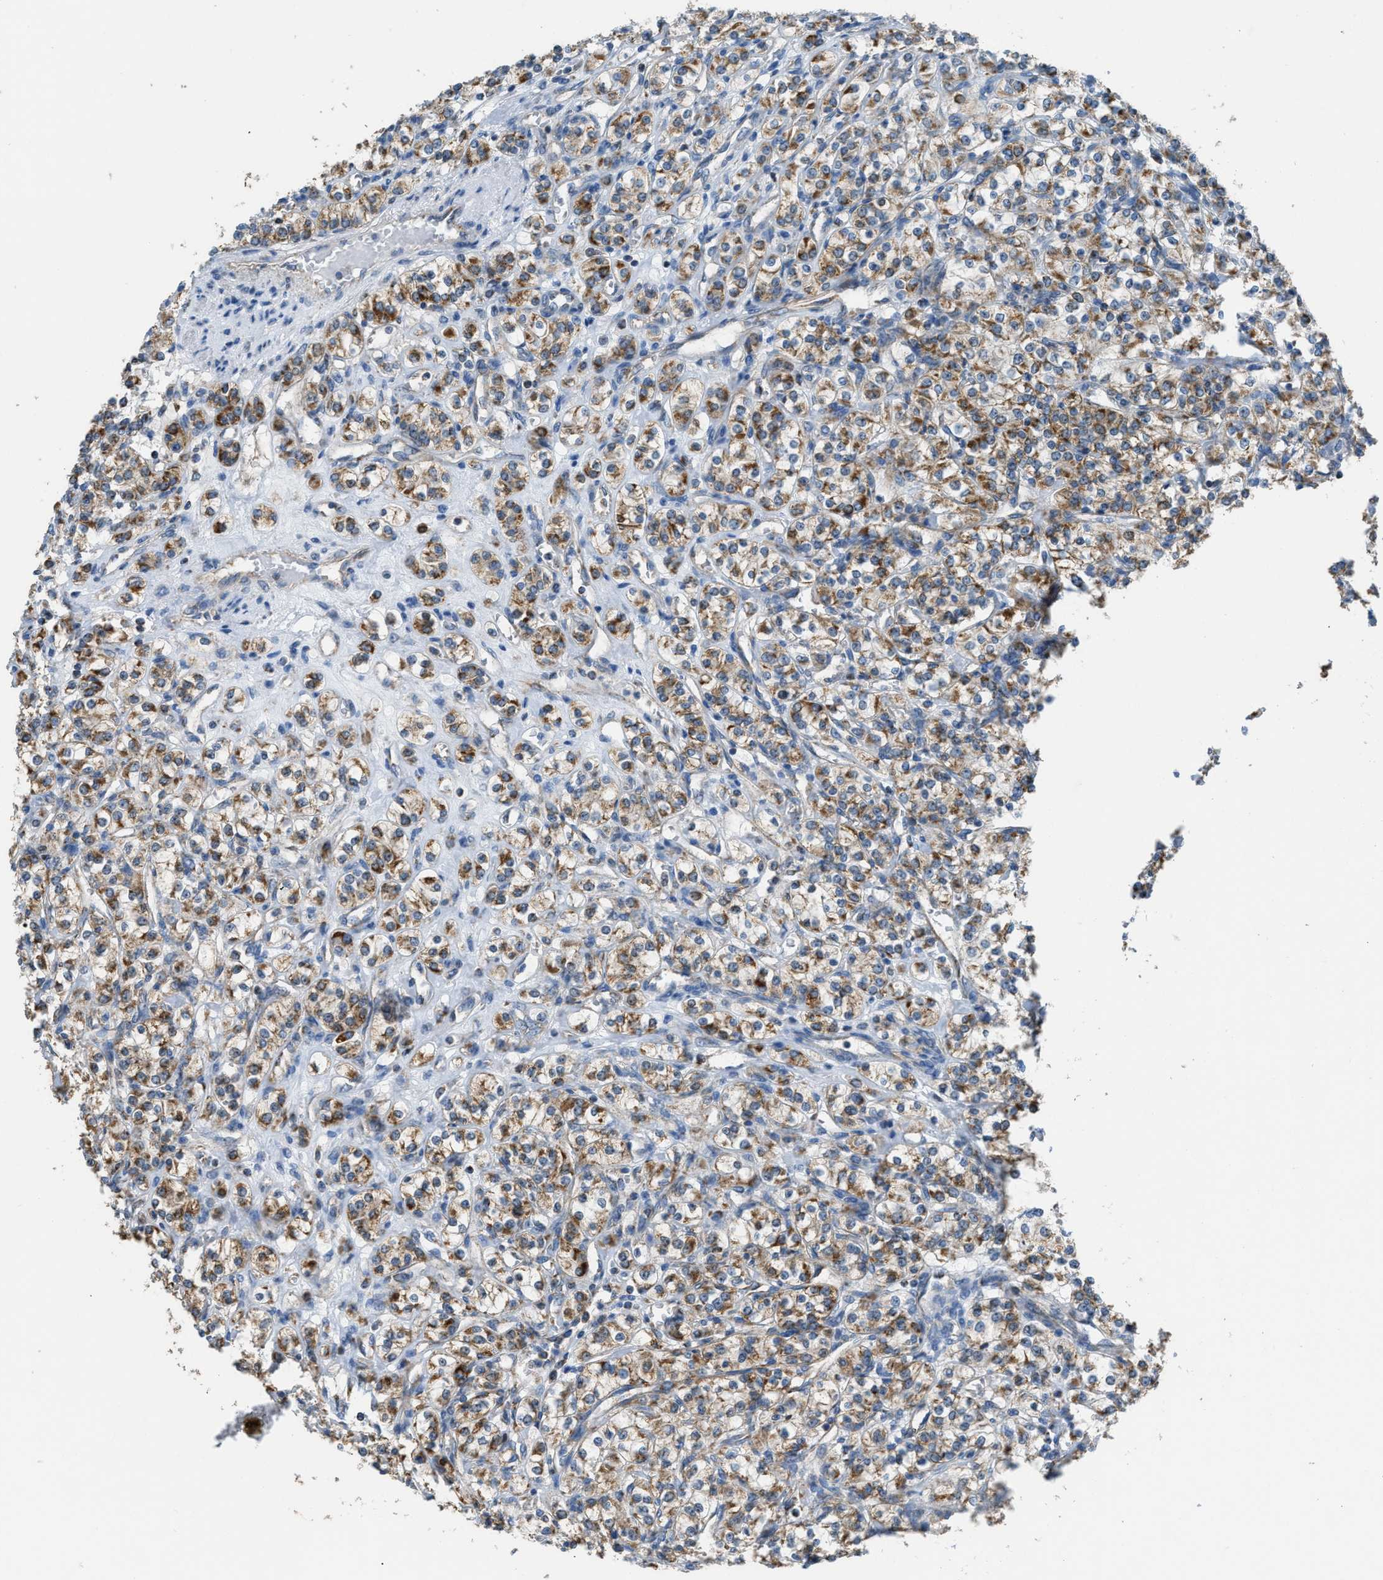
{"staining": {"intensity": "moderate", "quantity": ">75%", "location": "cytoplasmic/membranous"}, "tissue": "renal cancer", "cell_type": "Tumor cells", "image_type": "cancer", "snomed": [{"axis": "morphology", "description": "Adenocarcinoma, NOS"}, {"axis": "topography", "description": "Kidney"}], "caption": "Renal adenocarcinoma was stained to show a protein in brown. There is medium levels of moderate cytoplasmic/membranous expression in about >75% of tumor cells. Using DAB (brown) and hematoxylin (blue) stains, captured at high magnification using brightfield microscopy.", "gene": "ETFB", "patient": {"sex": "male", "age": 77}}